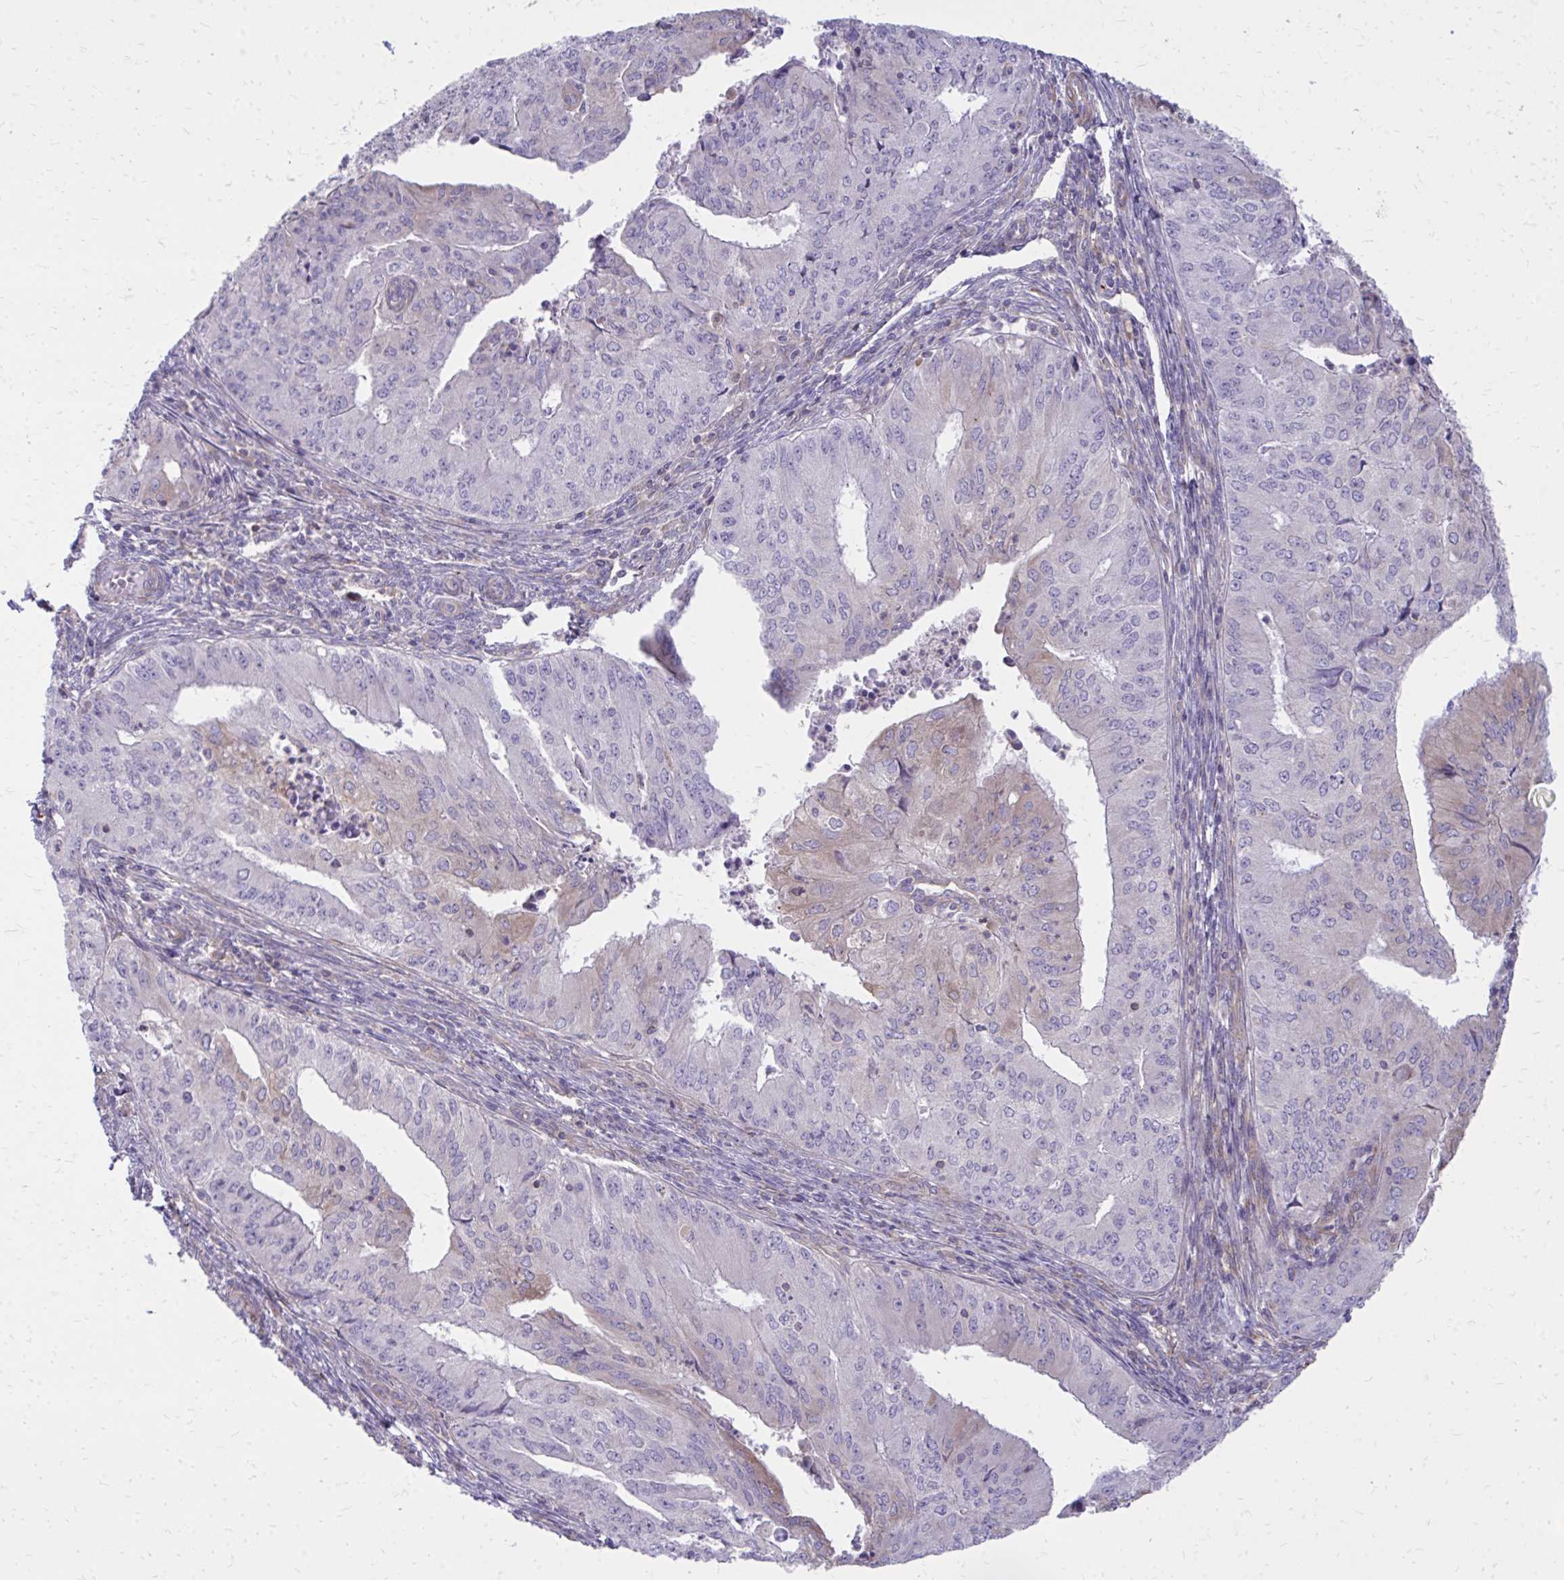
{"staining": {"intensity": "weak", "quantity": "<25%", "location": "cytoplasmic/membranous"}, "tissue": "endometrial cancer", "cell_type": "Tumor cells", "image_type": "cancer", "snomed": [{"axis": "morphology", "description": "Adenocarcinoma, NOS"}, {"axis": "topography", "description": "Endometrium"}], "caption": "DAB (3,3'-diaminobenzidine) immunohistochemical staining of human adenocarcinoma (endometrial) reveals no significant staining in tumor cells.", "gene": "ASAP1", "patient": {"sex": "female", "age": 50}}